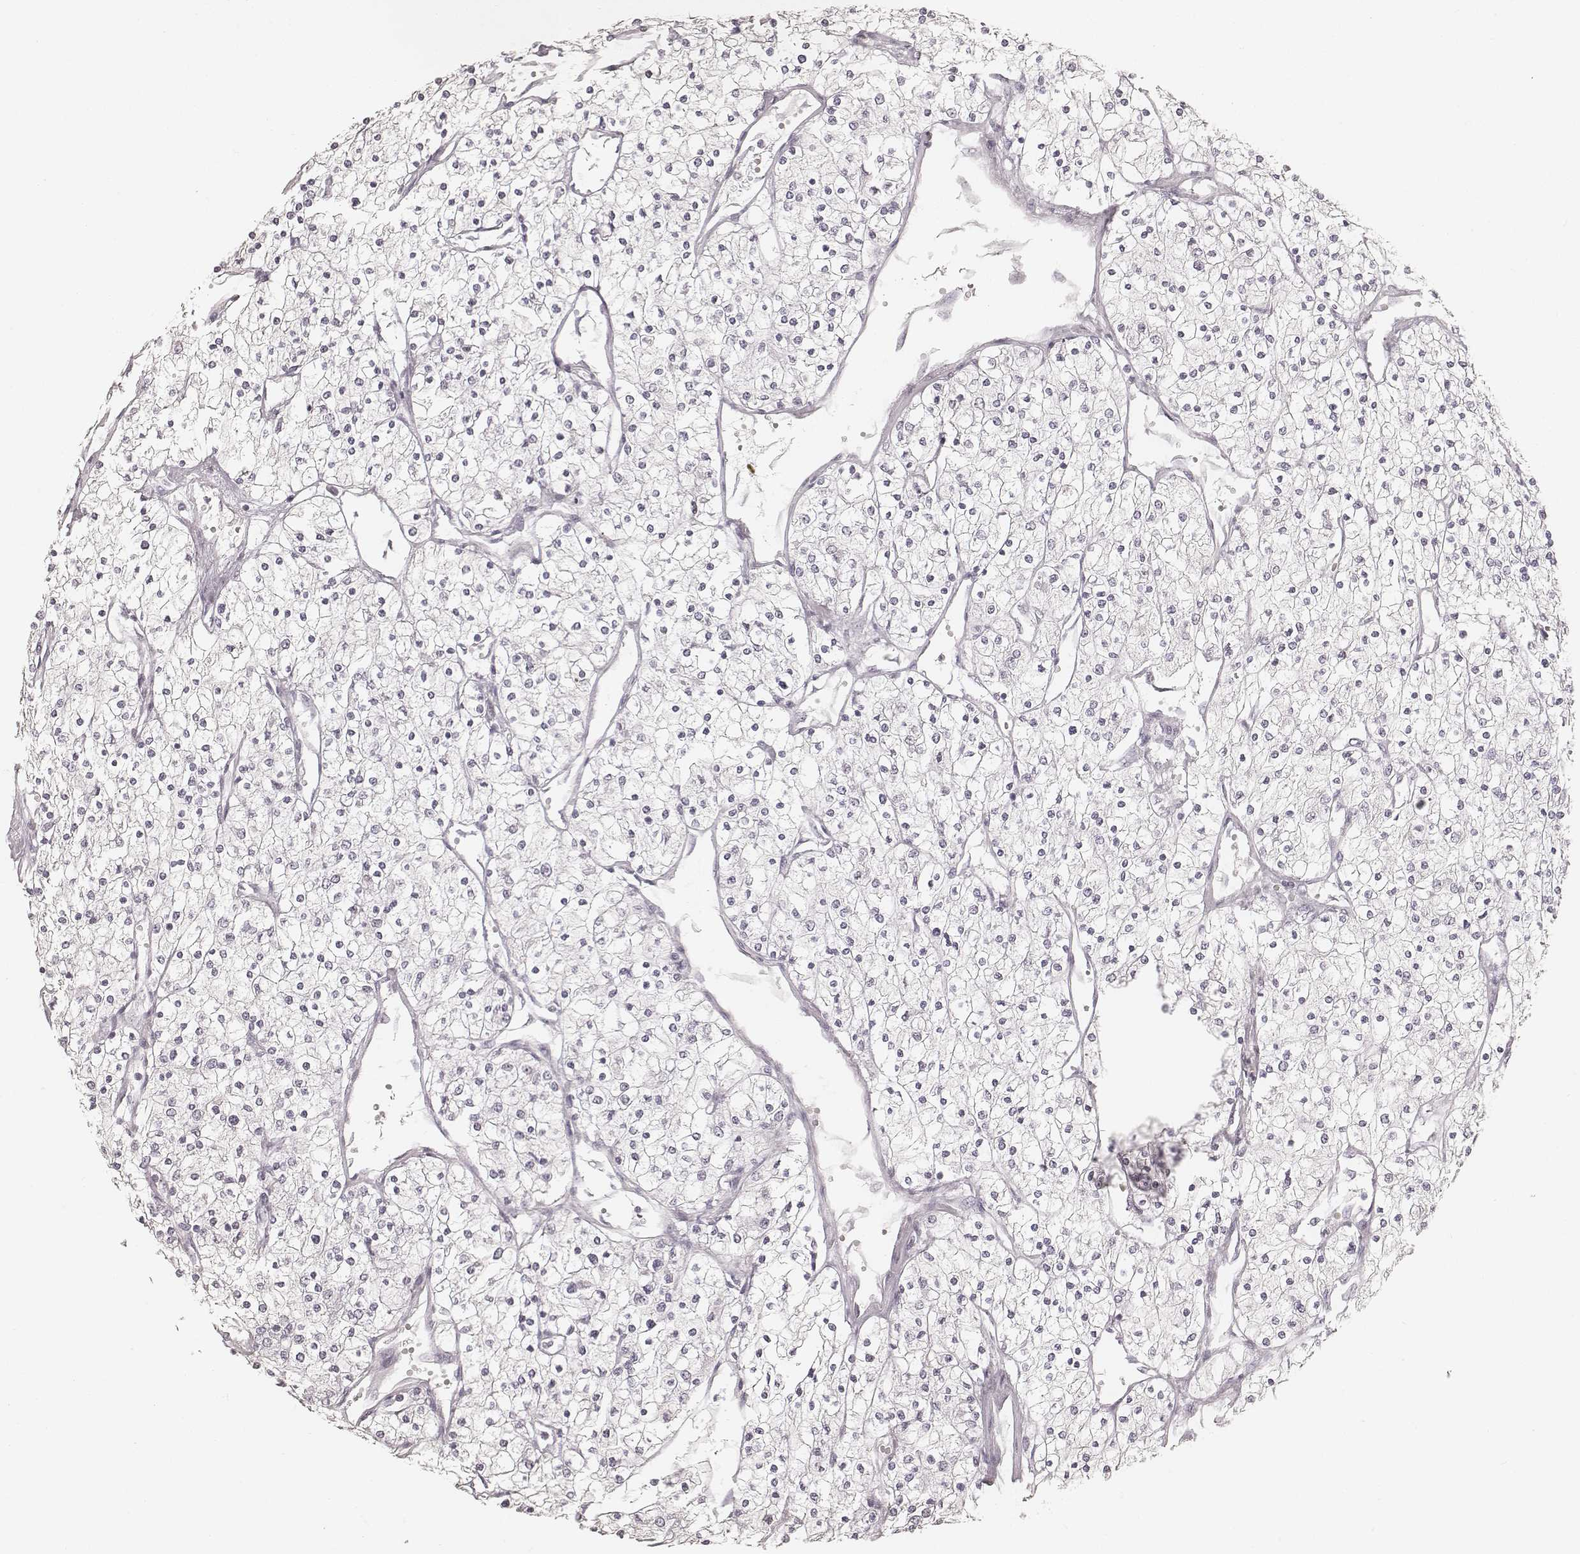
{"staining": {"intensity": "negative", "quantity": "none", "location": "none"}, "tissue": "renal cancer", "cell_type": "Tumor cells", "image_type": "cancer", "snomed": [{"axis": "morphology", "description": "Adenocarcinoma, NOS"}, {"axis": "topography", "description": "Kidney"}], "caption": "IHC micrograph of adenocarcinoma (renal) stained for a protein (brown), which exhibits no positivity in tumor cells.", "gene": "TEX37", "patient": {"sex": "male", "age": 80}}